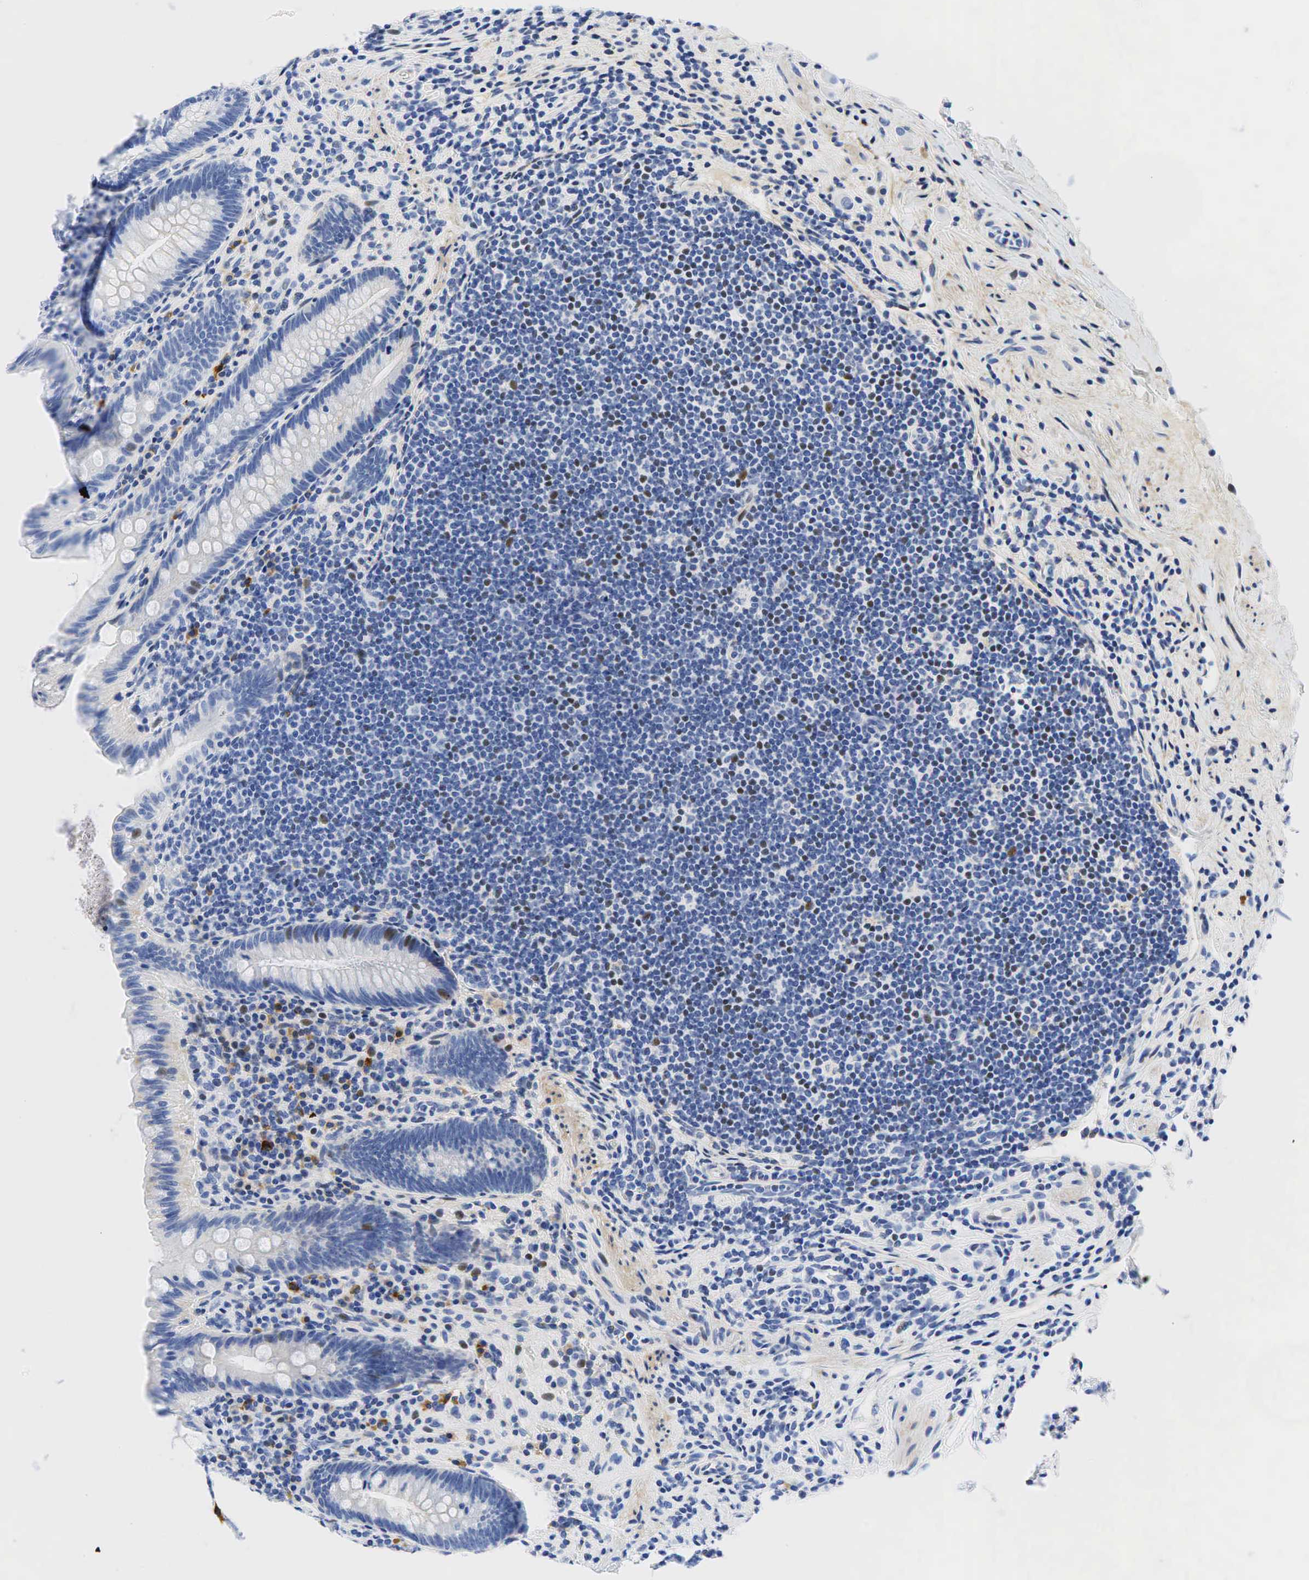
{"staining": {"intensity": "negative", "quantity": "none", "location": "none"}, "tissue": "appendix", "cell_type": "Glandular cells", "image_type": "normal", "snomed": [{"axis": "morphology", "description": "Normal tissue, NOS"}, {"axis": "topography", "description": "Appendix"}], "caption": "This histopathology image is of unremarkable appendix stained with immunohistochemistry to label a protein in brown with the nuclei are counter-stained blue. There is no positivity in glandular cells. (DAB (3,3'-diaminobenzidine) immunohistochemistry with hematoxylin counter stain).", "gene": "INHA", "patient": {"sex": "male", "age": 41}}